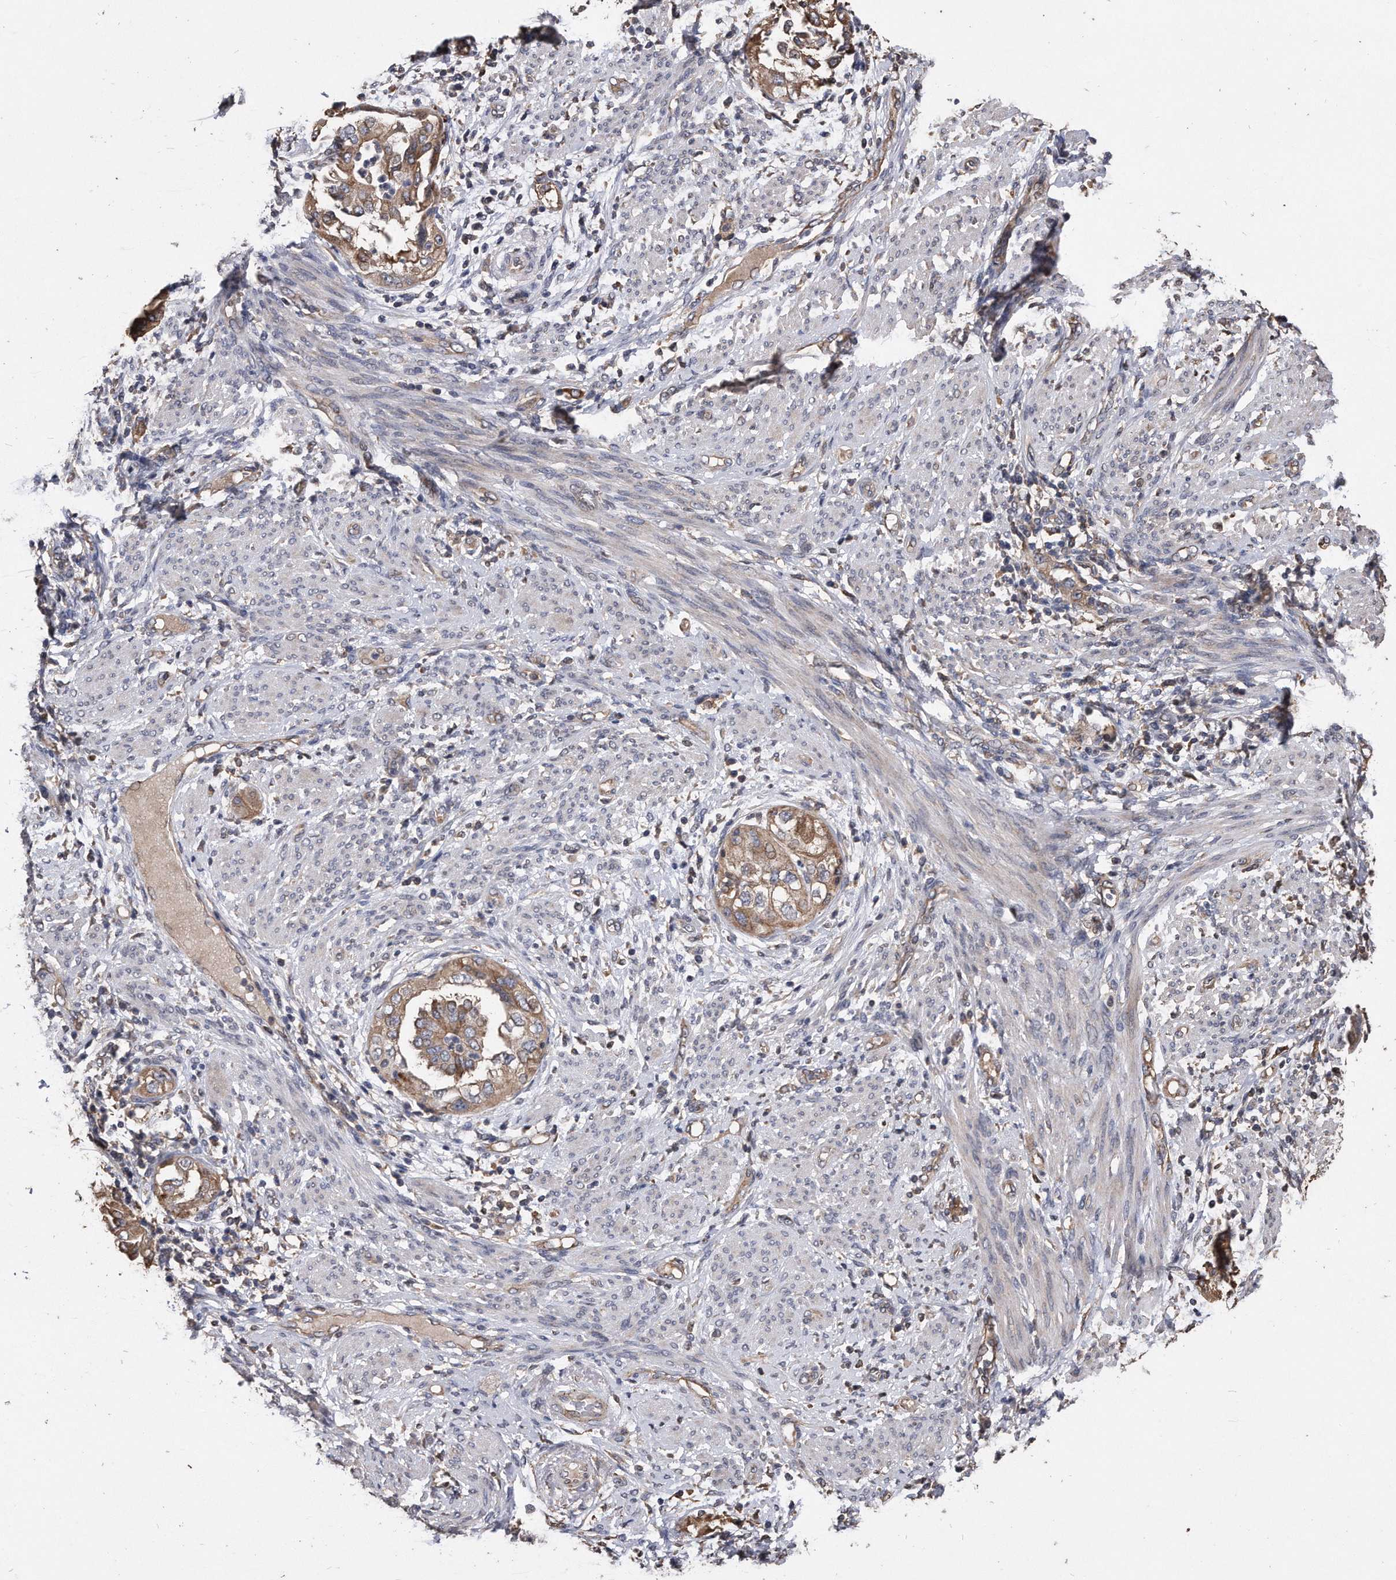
{"staining": {"intensity": "moderate", "quantity": ">75%", "location": "cytoplasmic/membranous"}, "tissue": "endometrial cancer", "cell_type": "Tumor cells", "image_type": "cancer", "snomed": [{"axis": "morphology", "description": "Adenocarcinoma, NOS"}, {"axis": "topography", "description": "Endometrium"}], "caption": "Endometrial cancer stained with DAB IHC displays medium levels of moderate cytoplasmic/membranous positivity in about >75% of tumor cells.", "gene": "IL20RA", "patient": {"sex": "female", "age": 85}}